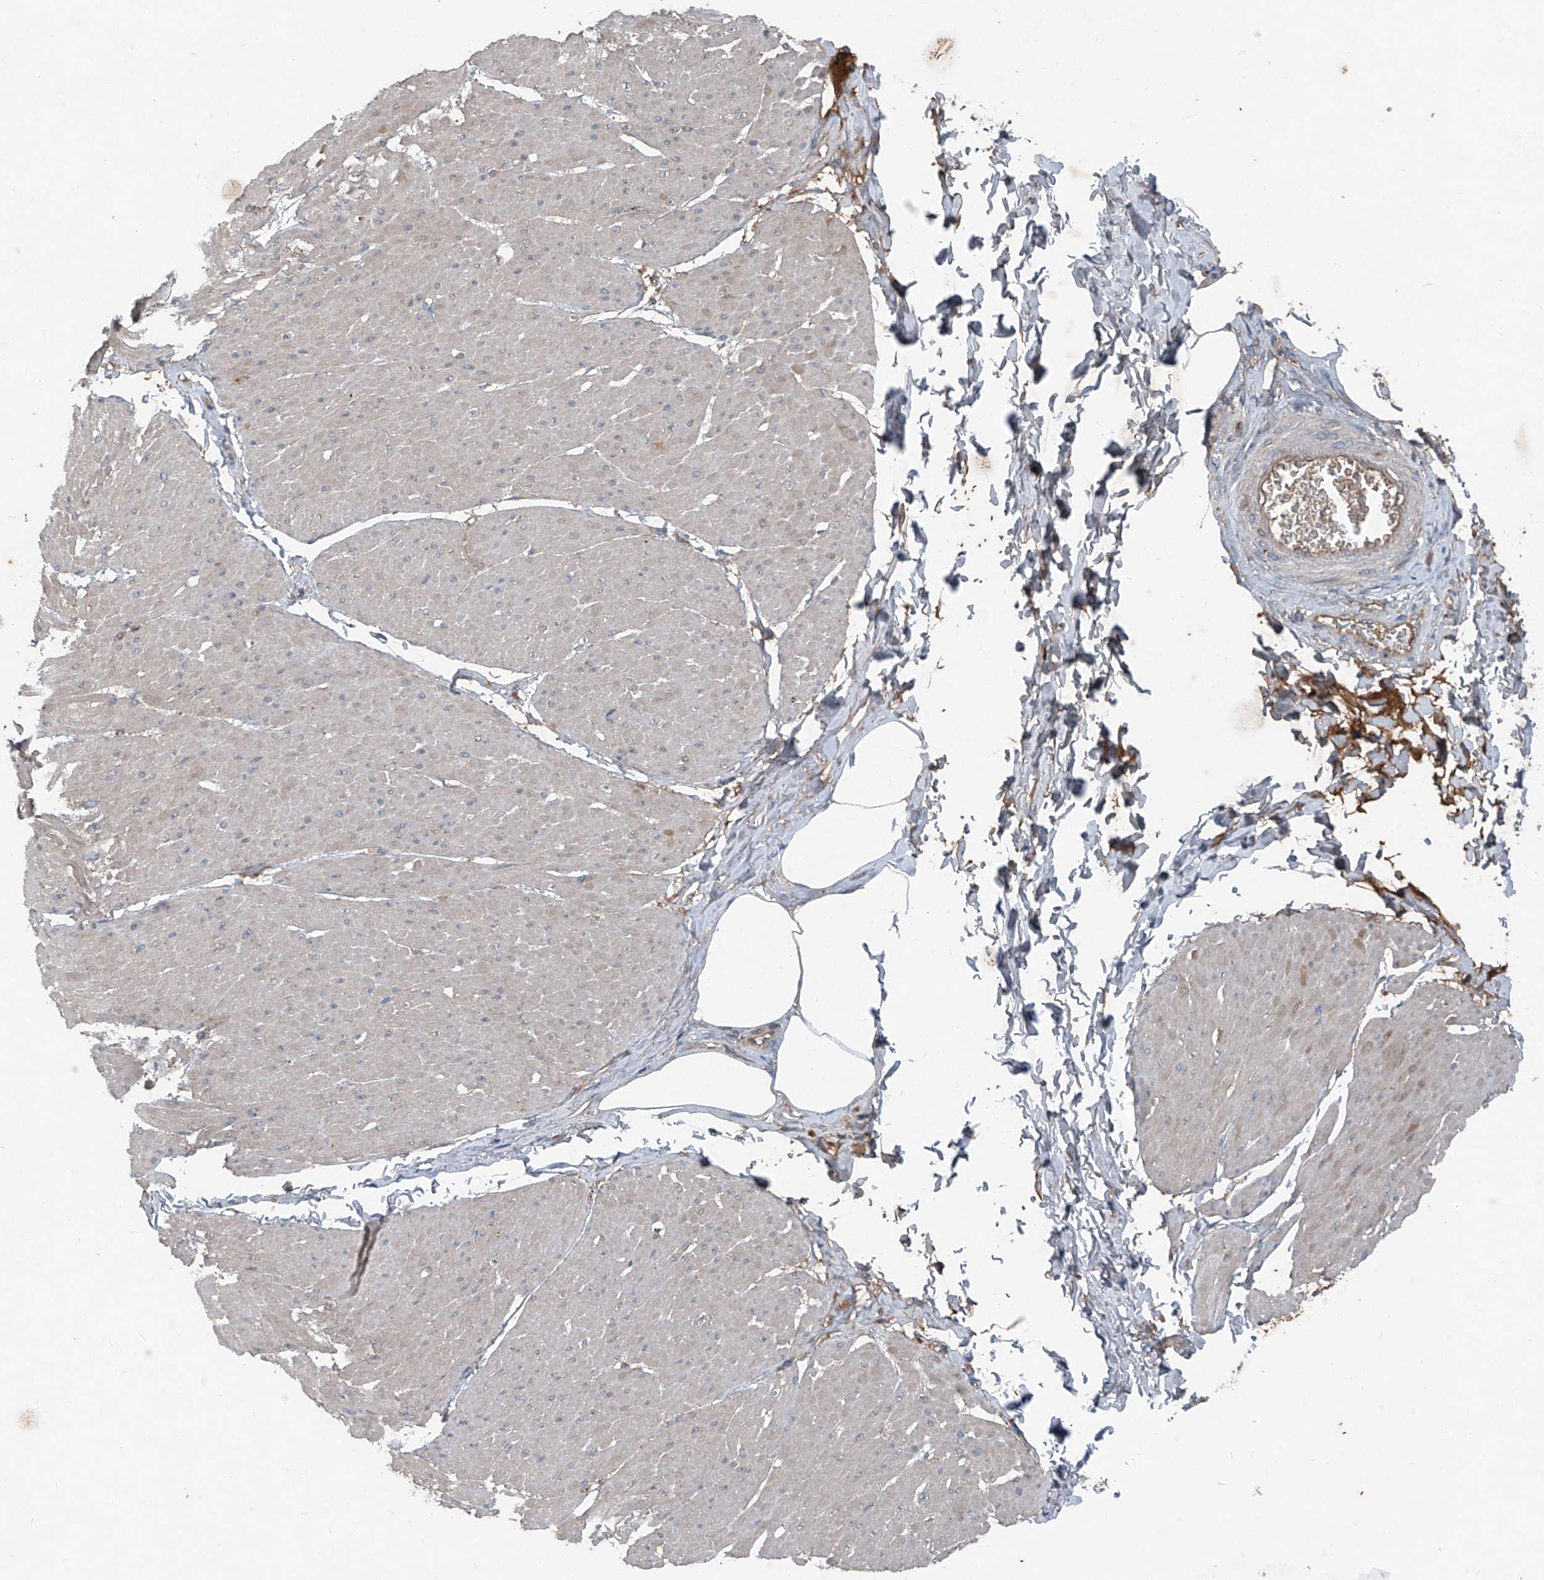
{"staining": {"intensity": "negative", "quantity": "none", "location": "none"}, "tissue": "smooth muscle", "cell_type": "Smooth muscle cells", "image_type": "normal", "snomed": [{"axis": "morphology", "description": "Urothelial carcinoma, High grade"}, {"axis": "topography", "description": "Urinary bladder"}], "caption": "DAB immunohistochemical staining of normal human smooth muscle demonstrates no significant staining in smooth muscle cells.", "gene": "FOXRED2", "patient": {"sex": "male", "age": 46}}